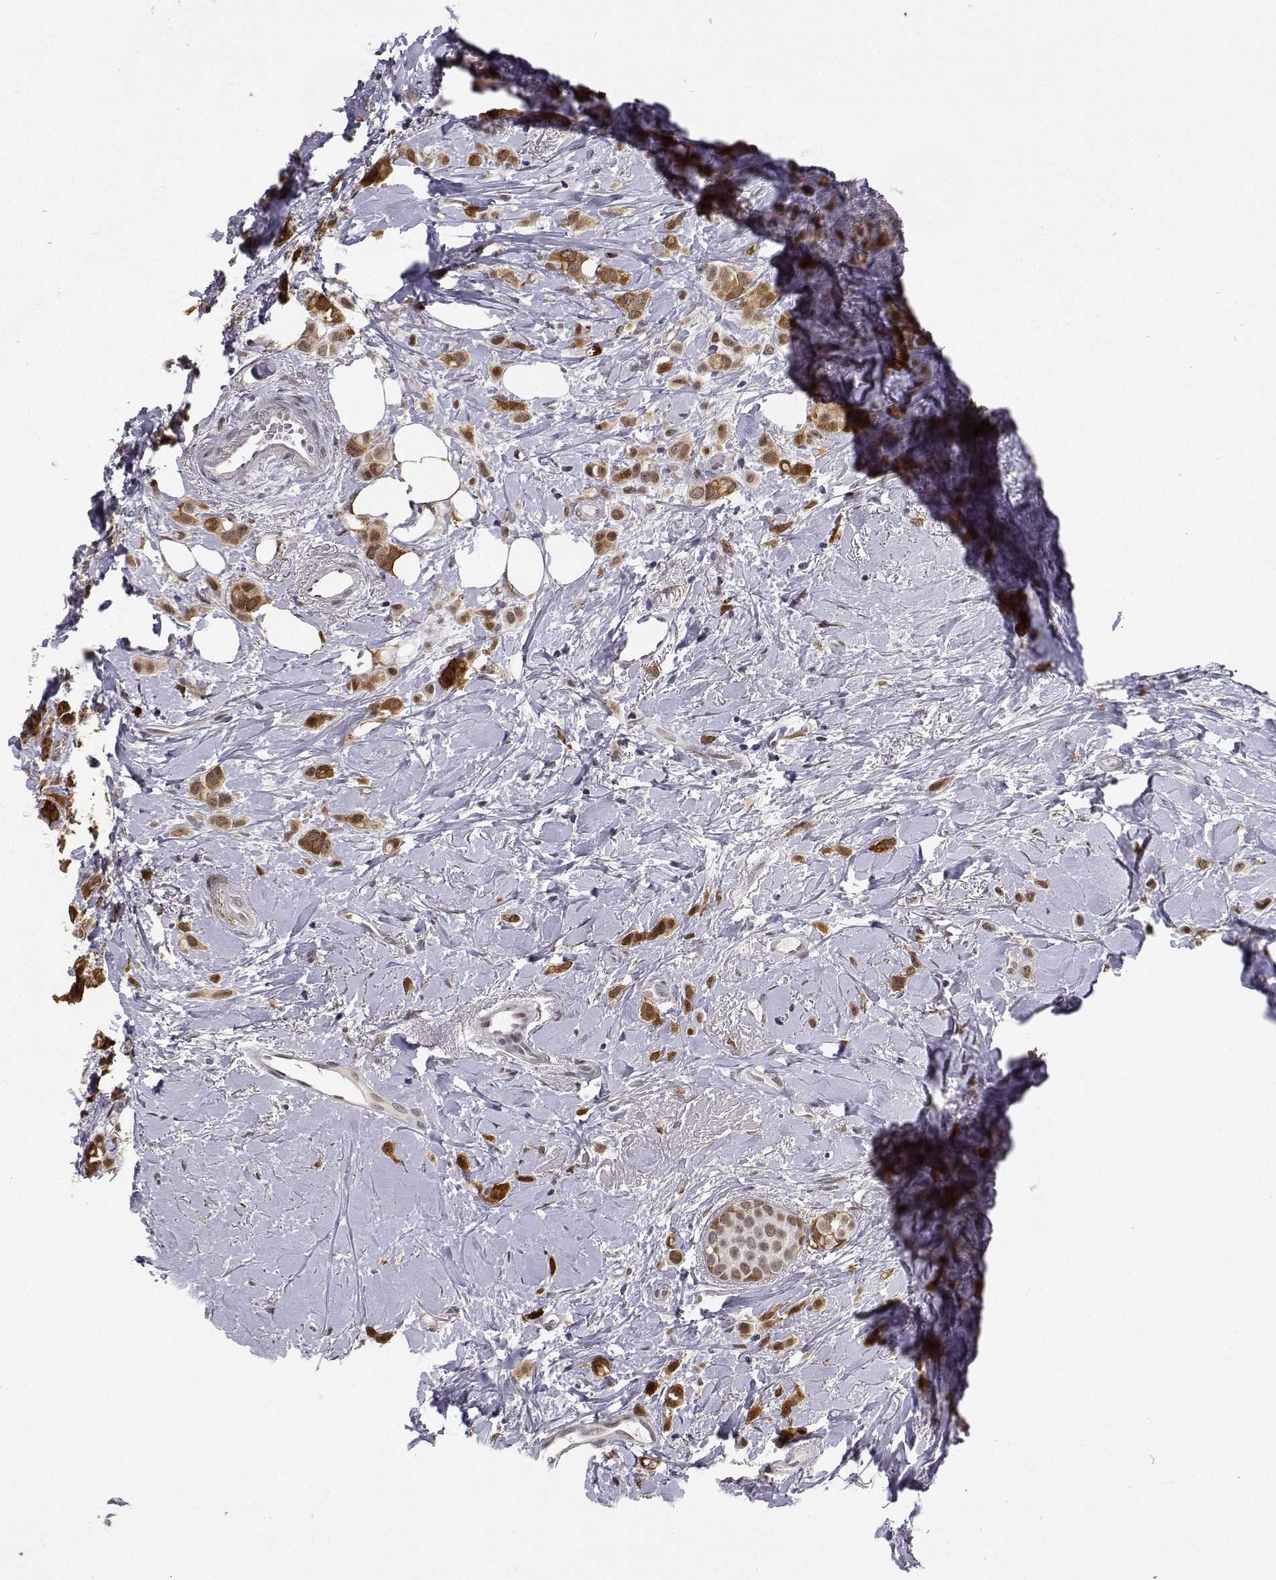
{"staining": {"intensity": "strong", "quantity": ">75%", "location": "cytoplasmic/membranous,nuclear"}, "tissue": "breast cancer", "cell_type": "Tumor cells", "image_type": "cancer", "snomed": [{"axis": "morphology", "description": "Lobular carcinoma"}, {"axis": "topography", "description": "Breast"}], "caption": "A high amount of strong cytoplasmic/membranous and nuclear positivity is appreciated in approximately >75% of tumor cells in breast cancer tissue. (Stains: DAB (3,3'-diaminobenzidine) in brown, nuclei in blue, Microscopy: brightfield microscopy at high magnification).", "gene": "PHGDH", "patient": {"sex": "female", "age": 66}}